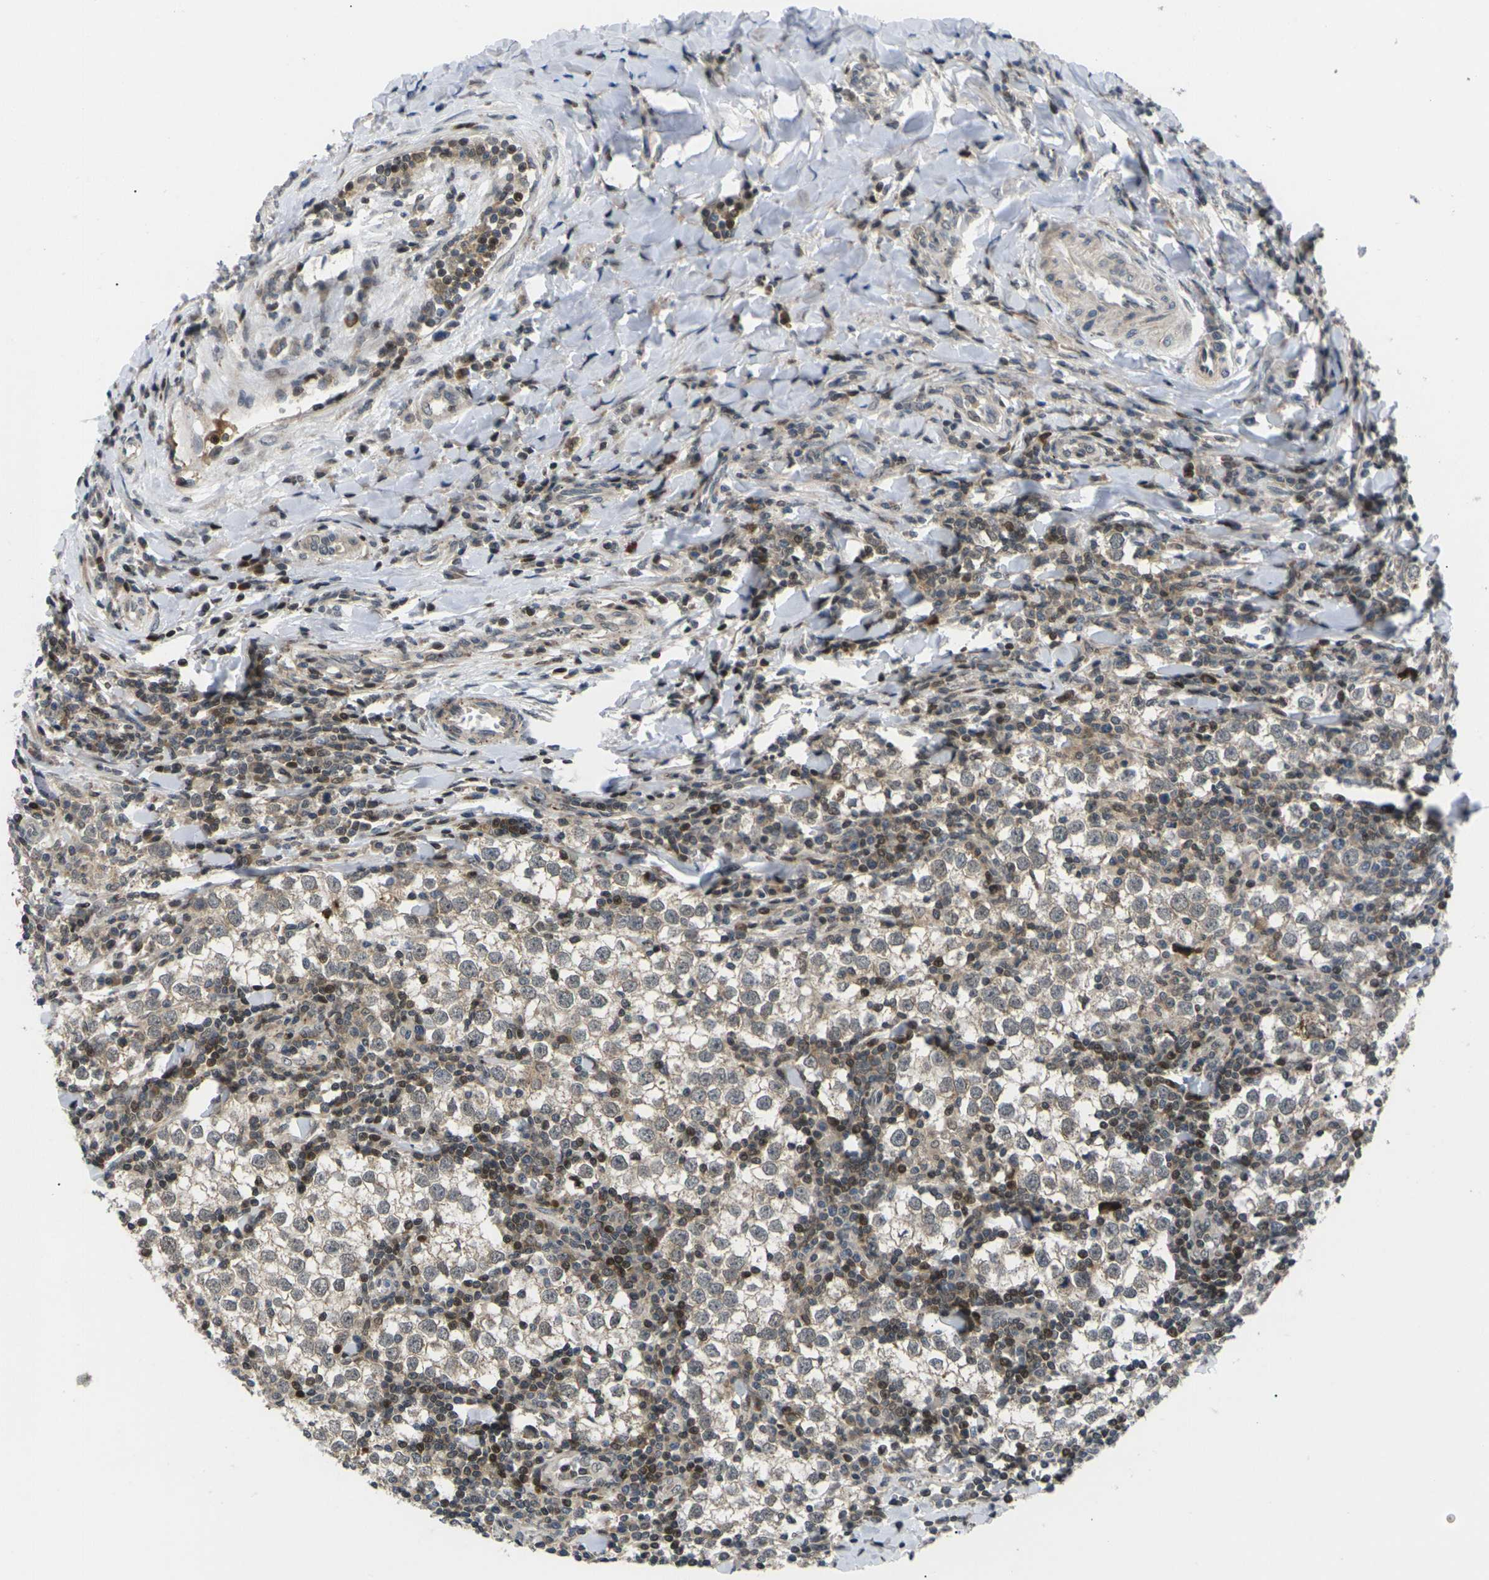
{"staining": {"intensity": "weak", "quantity": "25%-75%", "location": "cytoplasmic/membranous"}, "tissue": "testis cancer", "cell_type": "Tumor cells", "image_type": "cancer", "snomed": [{"axis": "morphology", "description": "Seminoma, NOS"}, {"axis": "morphology", "description": "Carcinoma, Embryonal, NOS"}, {"axis": "topography", "description": "Testis"}], "caption": "There is low levels of weak cytoplasmic/membranous expression in tumor cells of testis embryonal carcinoma, as demonstrated by immunohistochemical staining (brown color).", "gene": "RPS6KA3", "patient": {"sex": "male", "age": 36}}